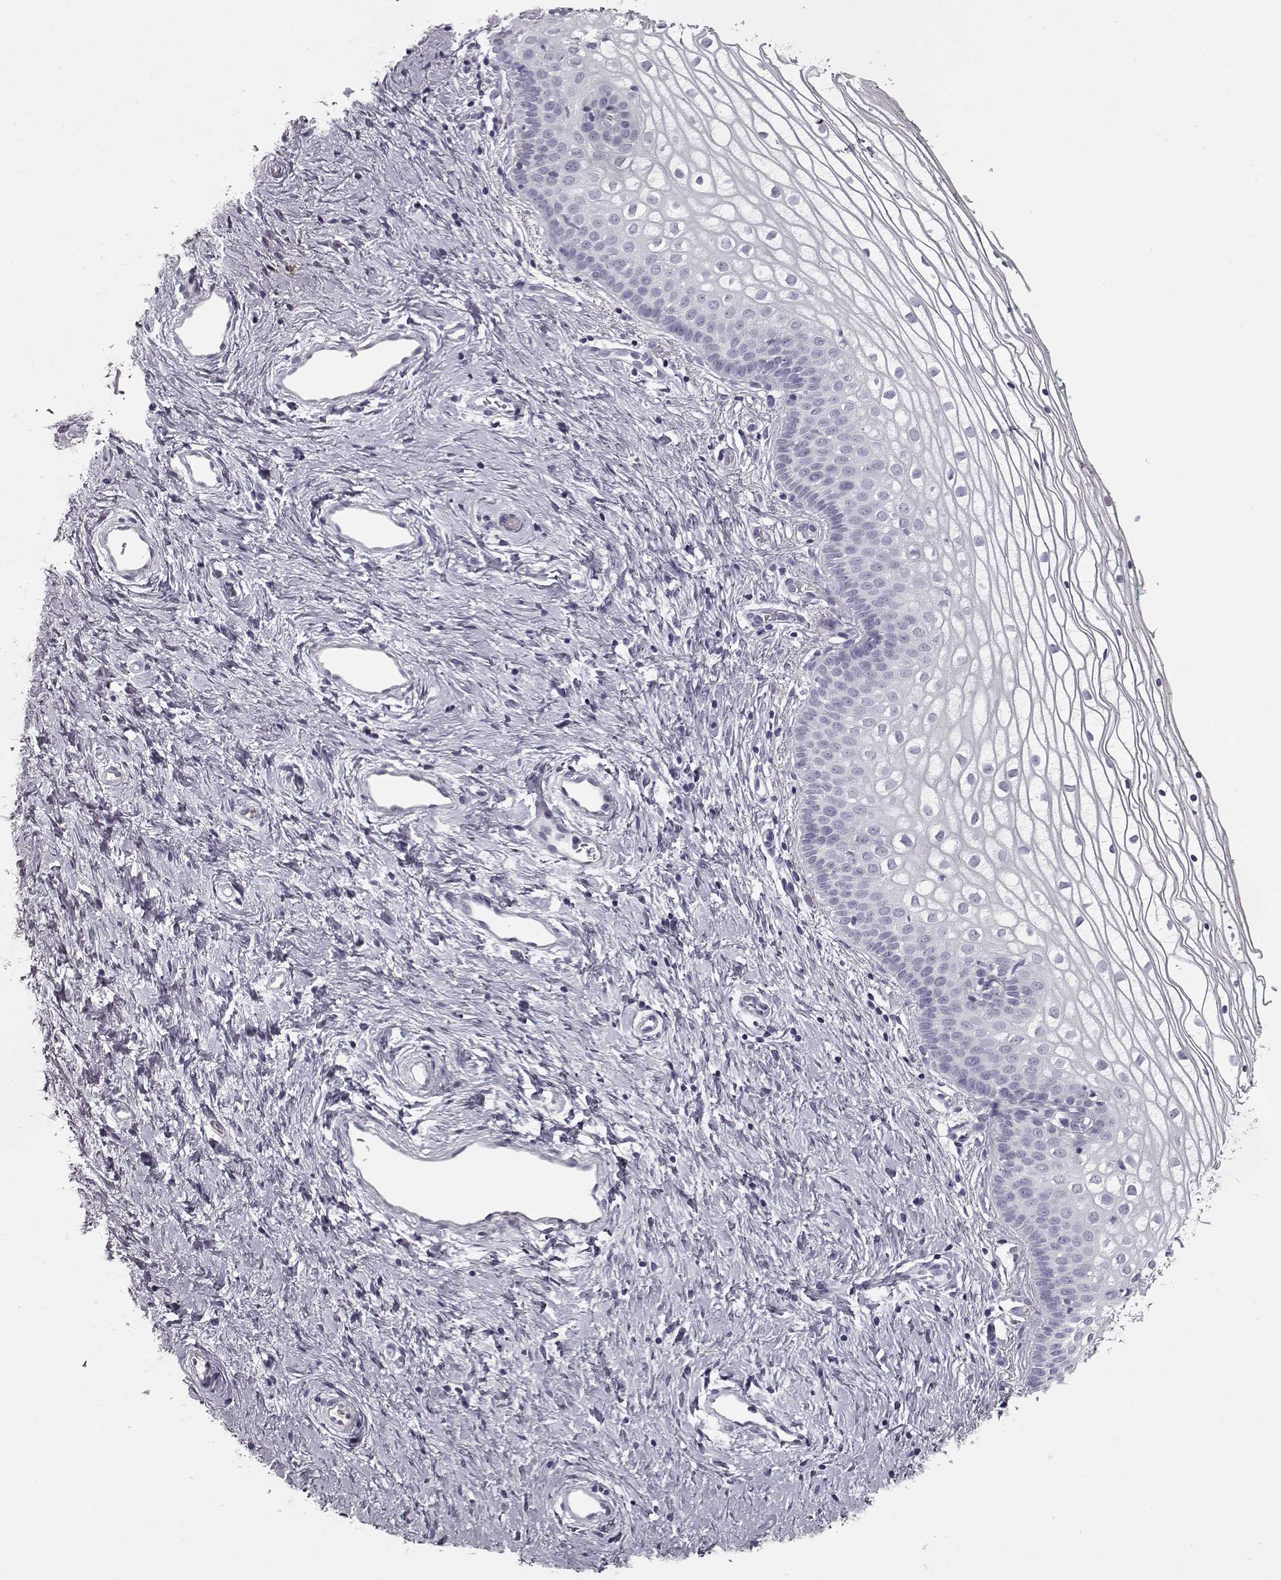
{"staining": {"intensity": "negative", "quantity": "none", "location": "none"}, "tissue": "vagina", "cell_type": "Squamous epithelial cells", "image_type": "normal", "snomed": [{"axis": "morphology", "description": "Normal tissue, NOS"}, {"axis": "topography", "description": "Vagina"}], "caption": "Normal vagina was stained to show a protein in brown. There is no significant staining in squamous epithelial cells.", "gene": "CCL19", "patient": {"sex": "female", "age": 36}}